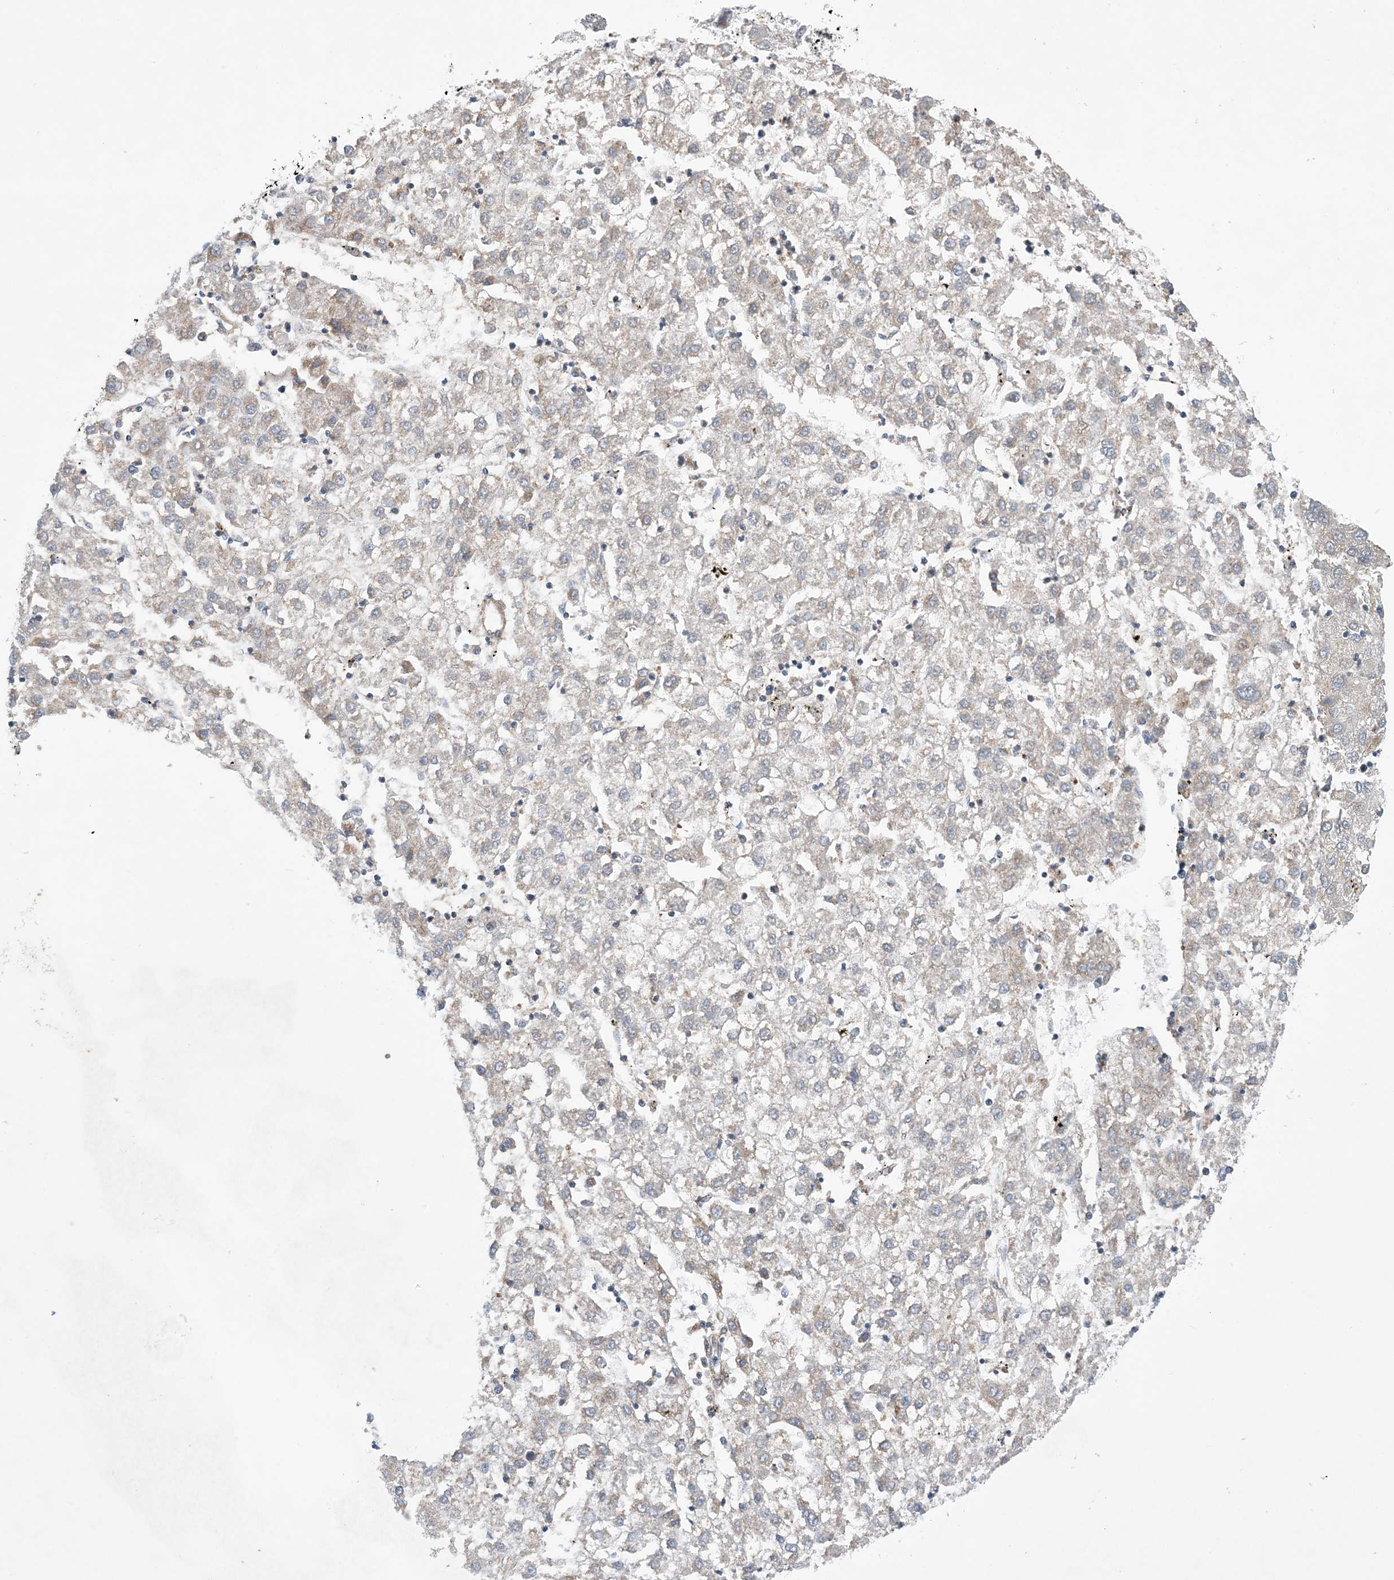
{"staining": {"intensity": "negative", "quantity": "none", "location": "none"}, "tissue": "liver cancer", "cell_type": "Tumor cells", "image_type": "cancer", "snomed": [{"axis": "morphology", "description": "Carcinoma, Hepatocellular, NOS"}, {"axis": "topography", "description": "Liver"}], "caption": "Tumor cells show no significant protein positivity in hepatocellular carcinoma (liver).", "gene": "ZNF8", "patient": {"sex": "male", "age": 72}}